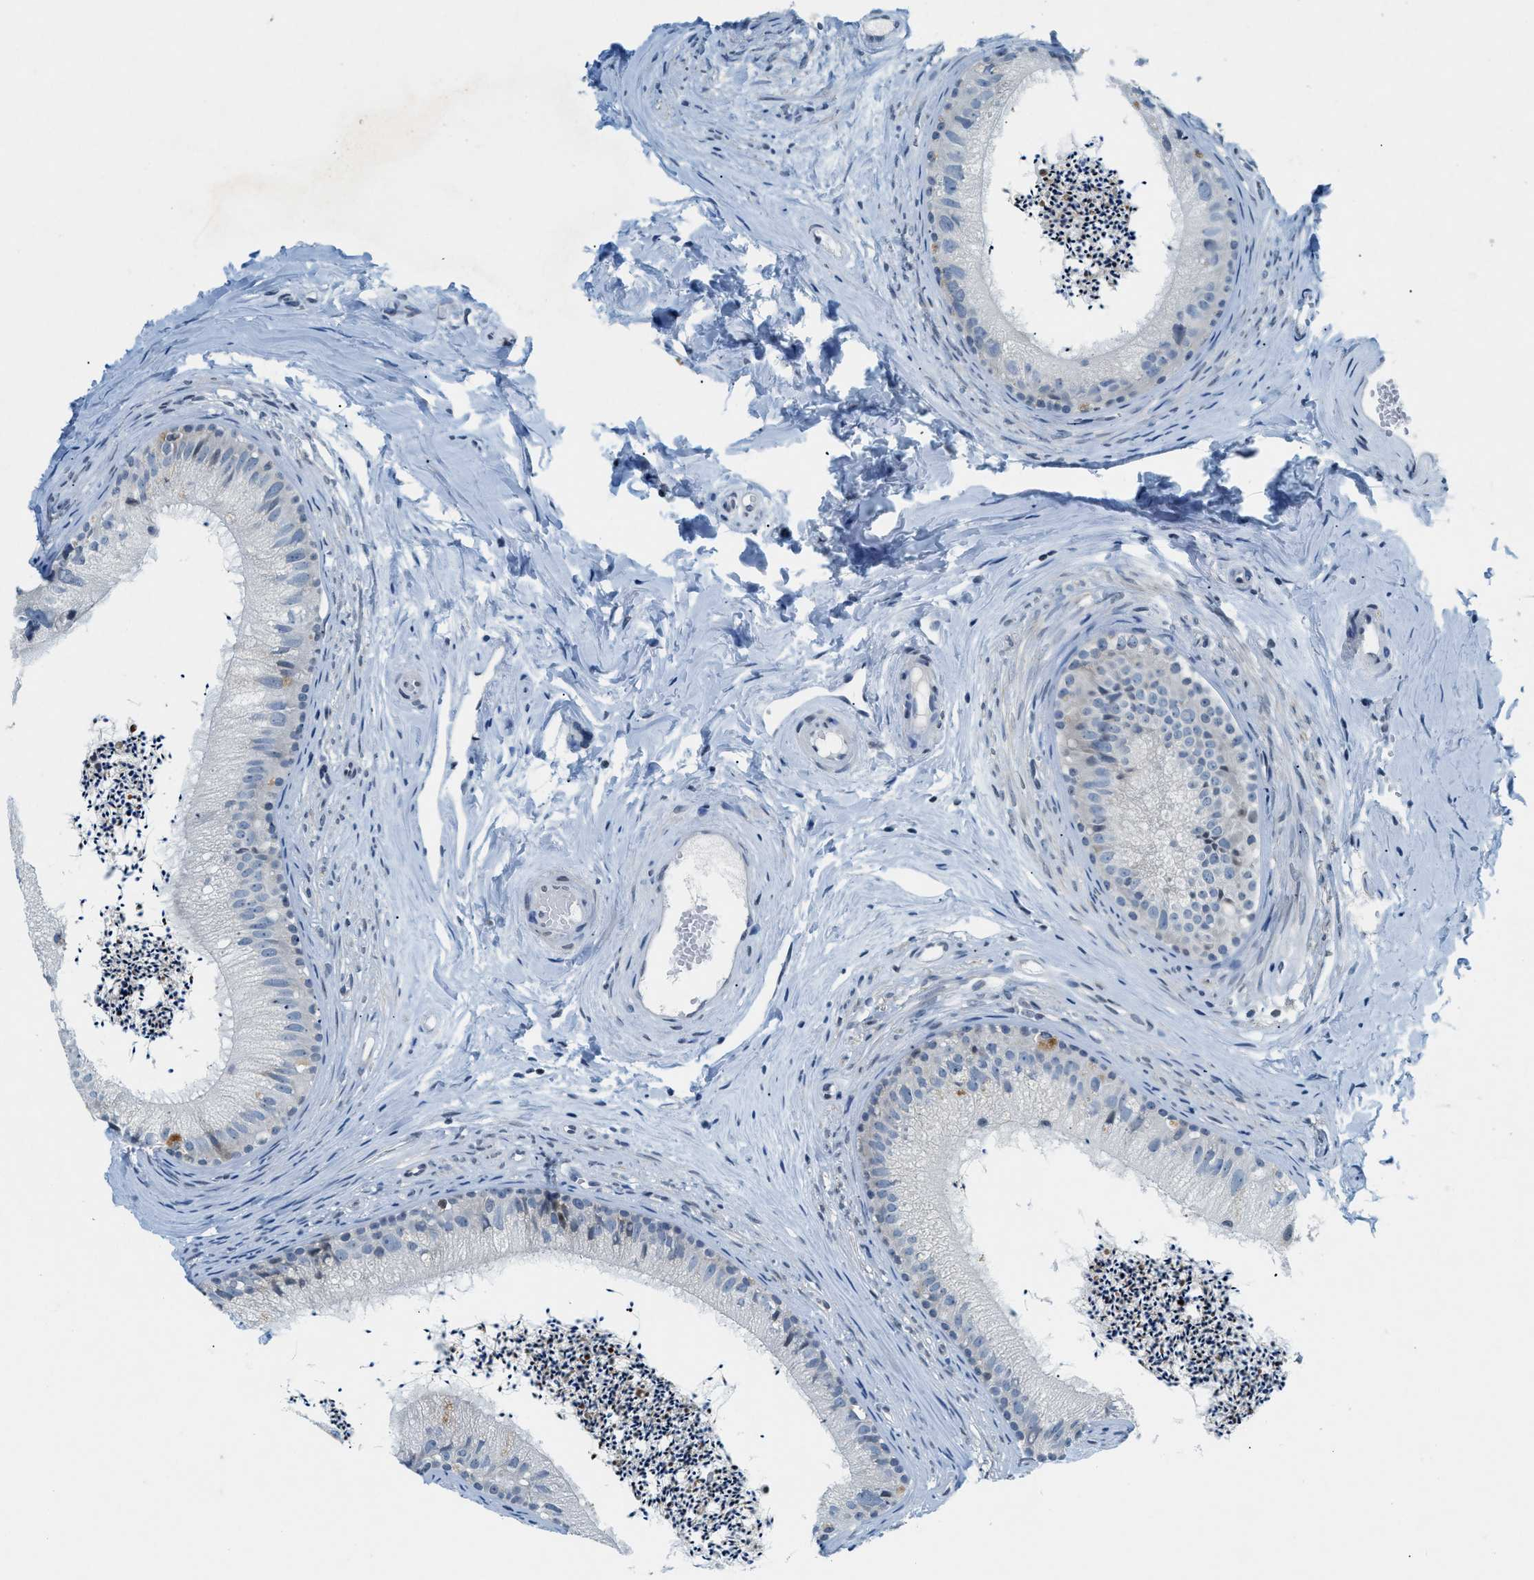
{"staining": {"intensity": "negative", "quantity": "none", "location": "none"}, "tissue": "epididymis", "cell_type": "Glandular cells", "image_type": "normal", "snomed": [{"axis": "morphology", "description": "Normal tissue, NOS"}, {"axis": "topography", "description": "Epididymis"}], "caption": "Image shows no significant protein expression in glandular cells of benign epididymis.", "gene": "UVRAG", "patient": {"sex": "male", "age": 56}}